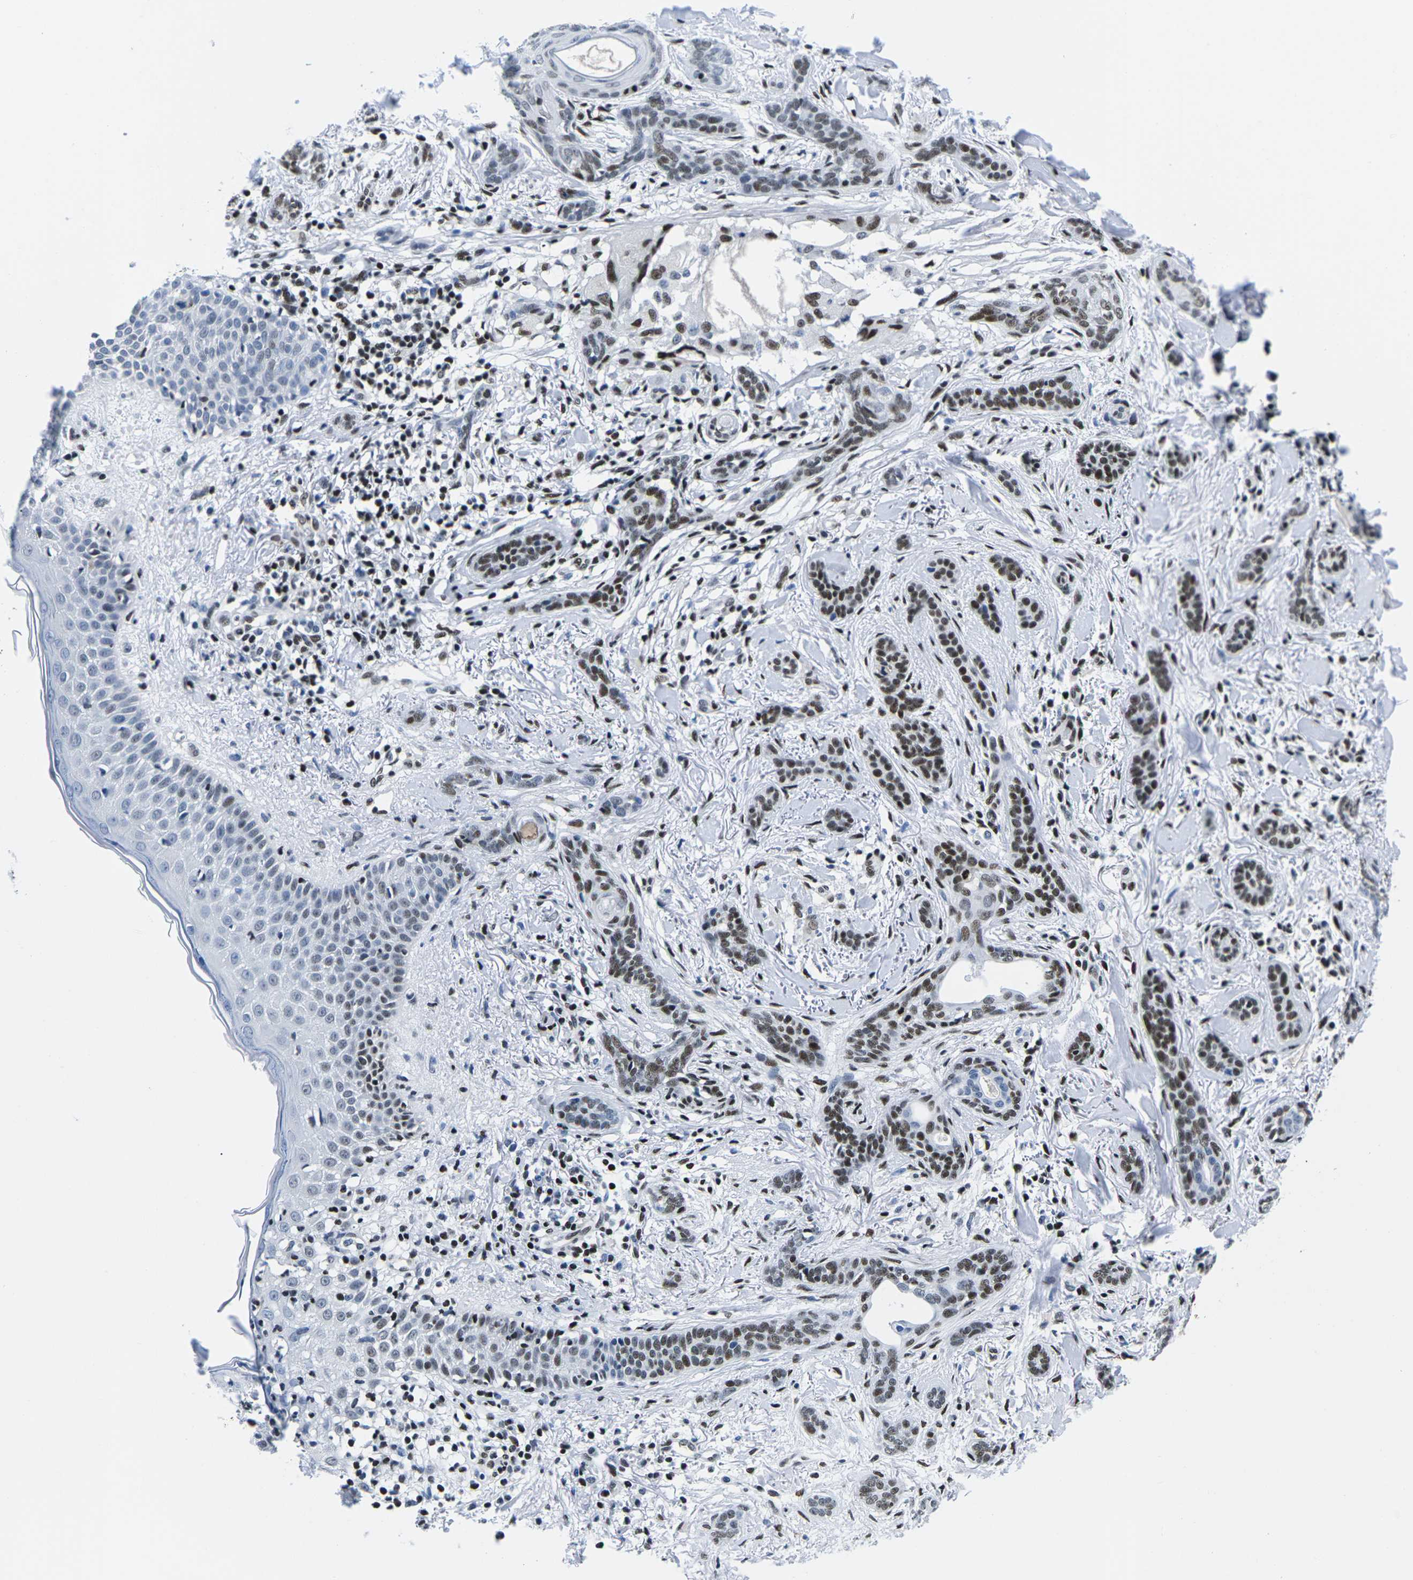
{"staining": {"intensity": "moderate", "quantity": "25%-75%", "location": "nuclear"}, "tissue": "skin cancer", "cell_type": "Tumor cells", "image_type": "cancer", "snomed": [{"axis": "morphology", "description": "Basal cell carcinoma"}, {"axis": "morphology", "description": "Adnexal tumor, benign"}, {"axis": "topography", "description": "Skin"}], "caption": "A medium amount of moderate nuclear positivity is appreciated in about 25%-75% of tumor cells in skin cancer (basal cell carcinoma) tissue.", "gene": "ATF1", "patient": {"sex": "female", "age": 42}}